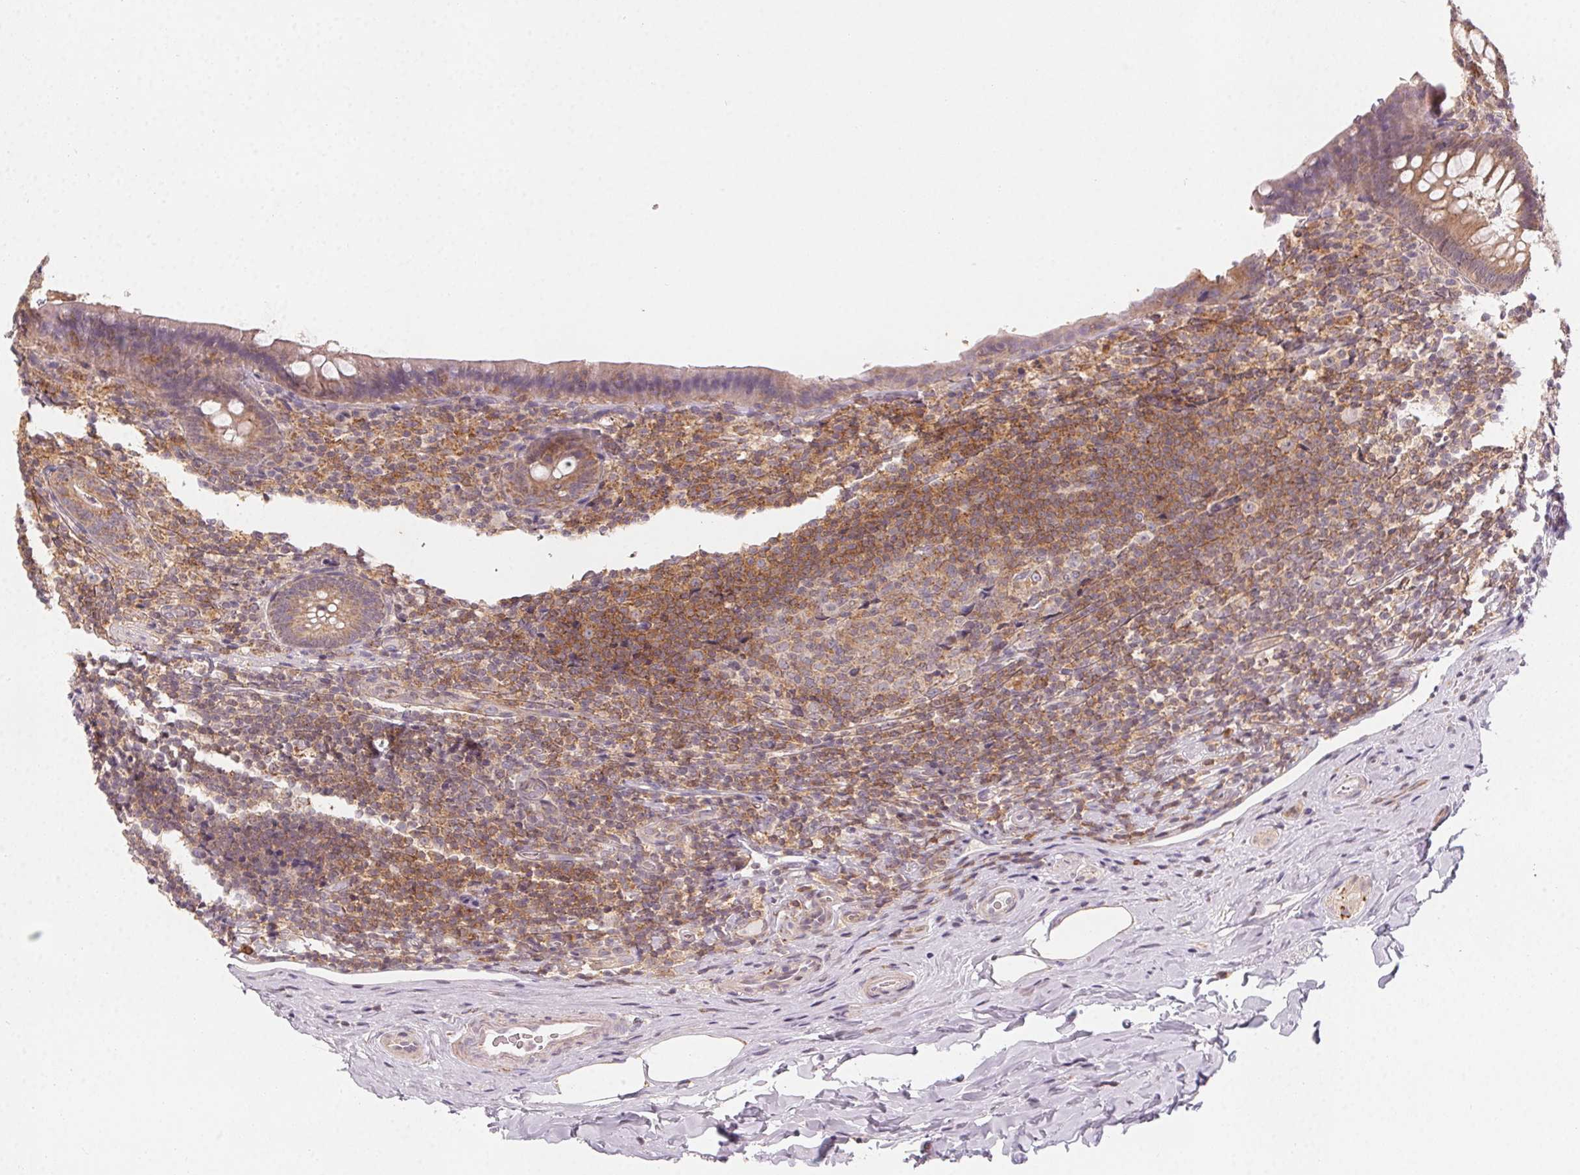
{"staining": {"intensity": "negative", "quantity": "none", "location": "none"}, "tissue": "appendix", "cell_type": "Glandular cells", "image_type": "normal", "snomed": [{"axis": "morphology", "description": "Normal tissue, NOS"}, {"axis": "topography", "description": "Appendix"}], "caption": "Glandular cells are negative for protein expression in unremarkable human appendix. Brightfield microscopy of IHC stained with DAB (3,3'-diaminobenzidine) (brown) and hematoxylin (blue), captured at high magnification.", "gene": "NCOA4", "patient": {"sex": "male", "age": 47}}